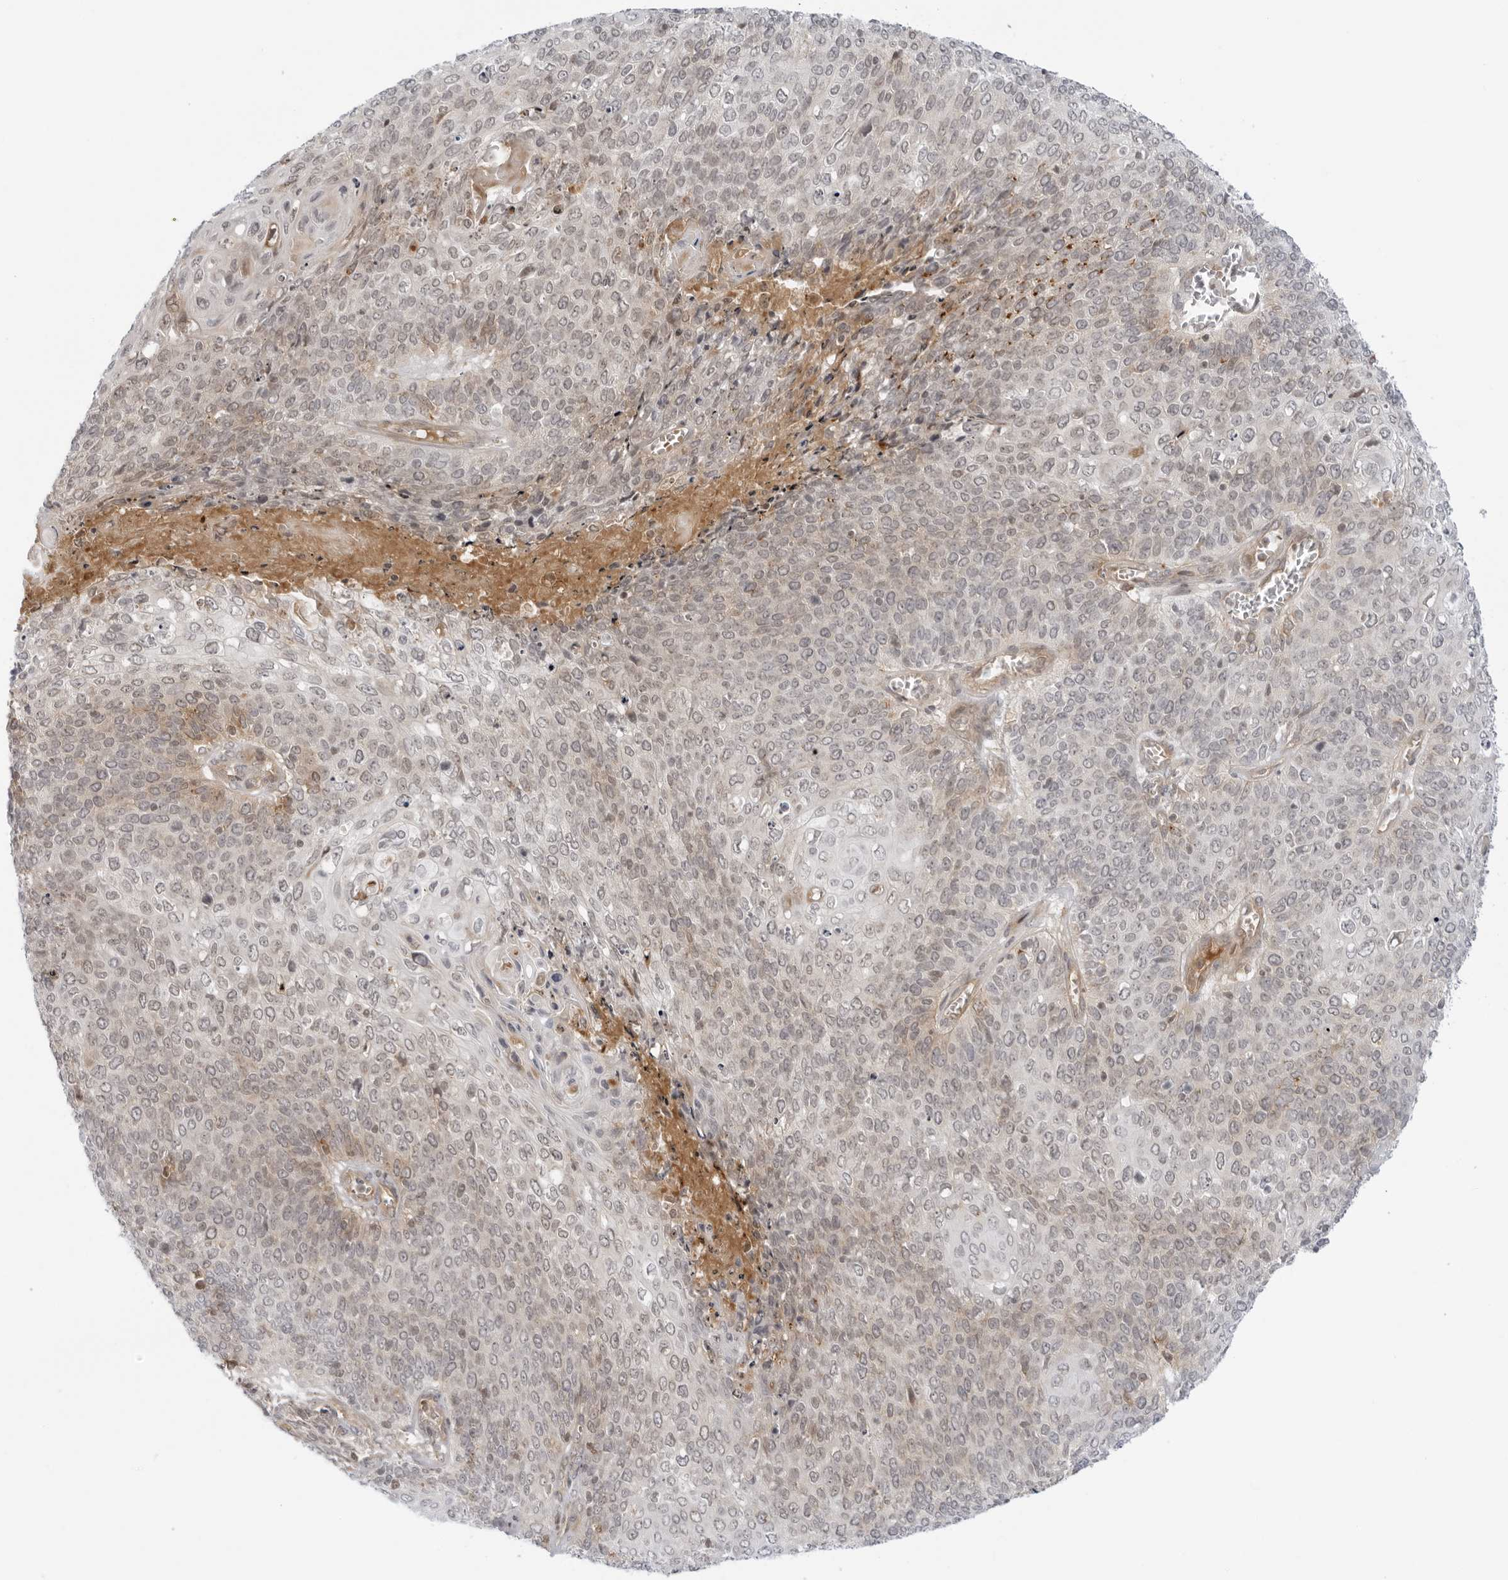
{"staining": {"intensity": "weak", "quantity": "<25%", "location": "cytoplasmic/membranous"}, "tissue": "cervical cancer", "cell_type": "Tumor cells", "image_type": "cancer", "snomed": [{"axis": "morphology", "description": "Squamous cell carcinoma, NOS"}, {"axis": "topography", "description": "Cervix"}], "caption": "DAB immunohistochemical staining of cervical cancer (squamous cell carcinoma) reveals no significant staining in tumor cells. The staining is performed using DAB (3,3'-diaminobenzidine) brown chromogen with nuclei counter-stained in using hematoxylin.", "gene": "SUGCT", "patient": {"sex": "female", "age": 39}}